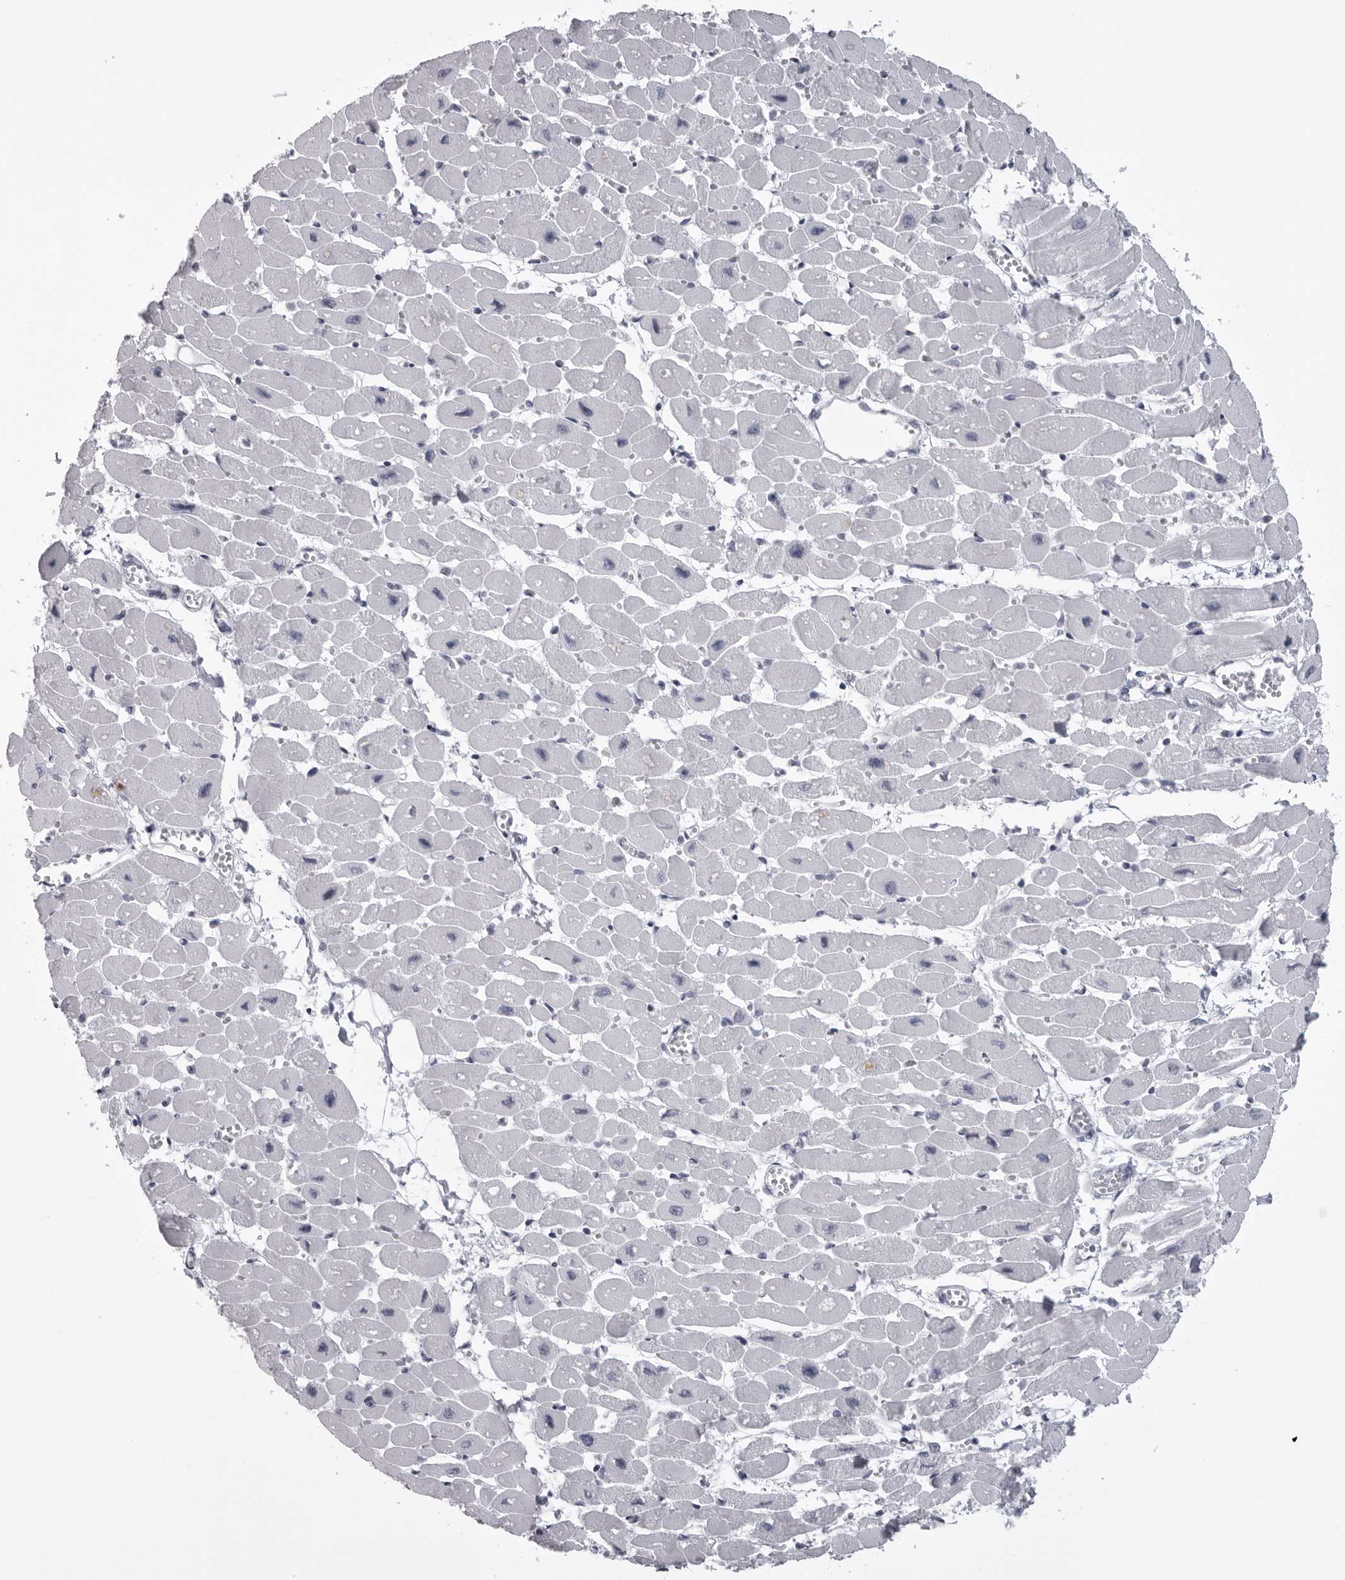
{"staining": {"intensity": "negative", "quantity": "none", "location": "none"}, "tissue": "heart muscle", "cell_type": "Cardiomyocytes", "image_type": "normal", "snomed": [{"axis": "morphology", "description": "Normal tissue, NOS"}, {"axis": "topography", "description": "Heart"}], "caption": "Immunohistochemistry (IHC) photomicrograph of normal heart muscle: human heart muscle stained with DAB (3,3'-diaminobenzidine) exhibits no significant protein expression in cardiomyocytes.", "gene": "UROD", "patient": {"sex": "female", "age": 54}}